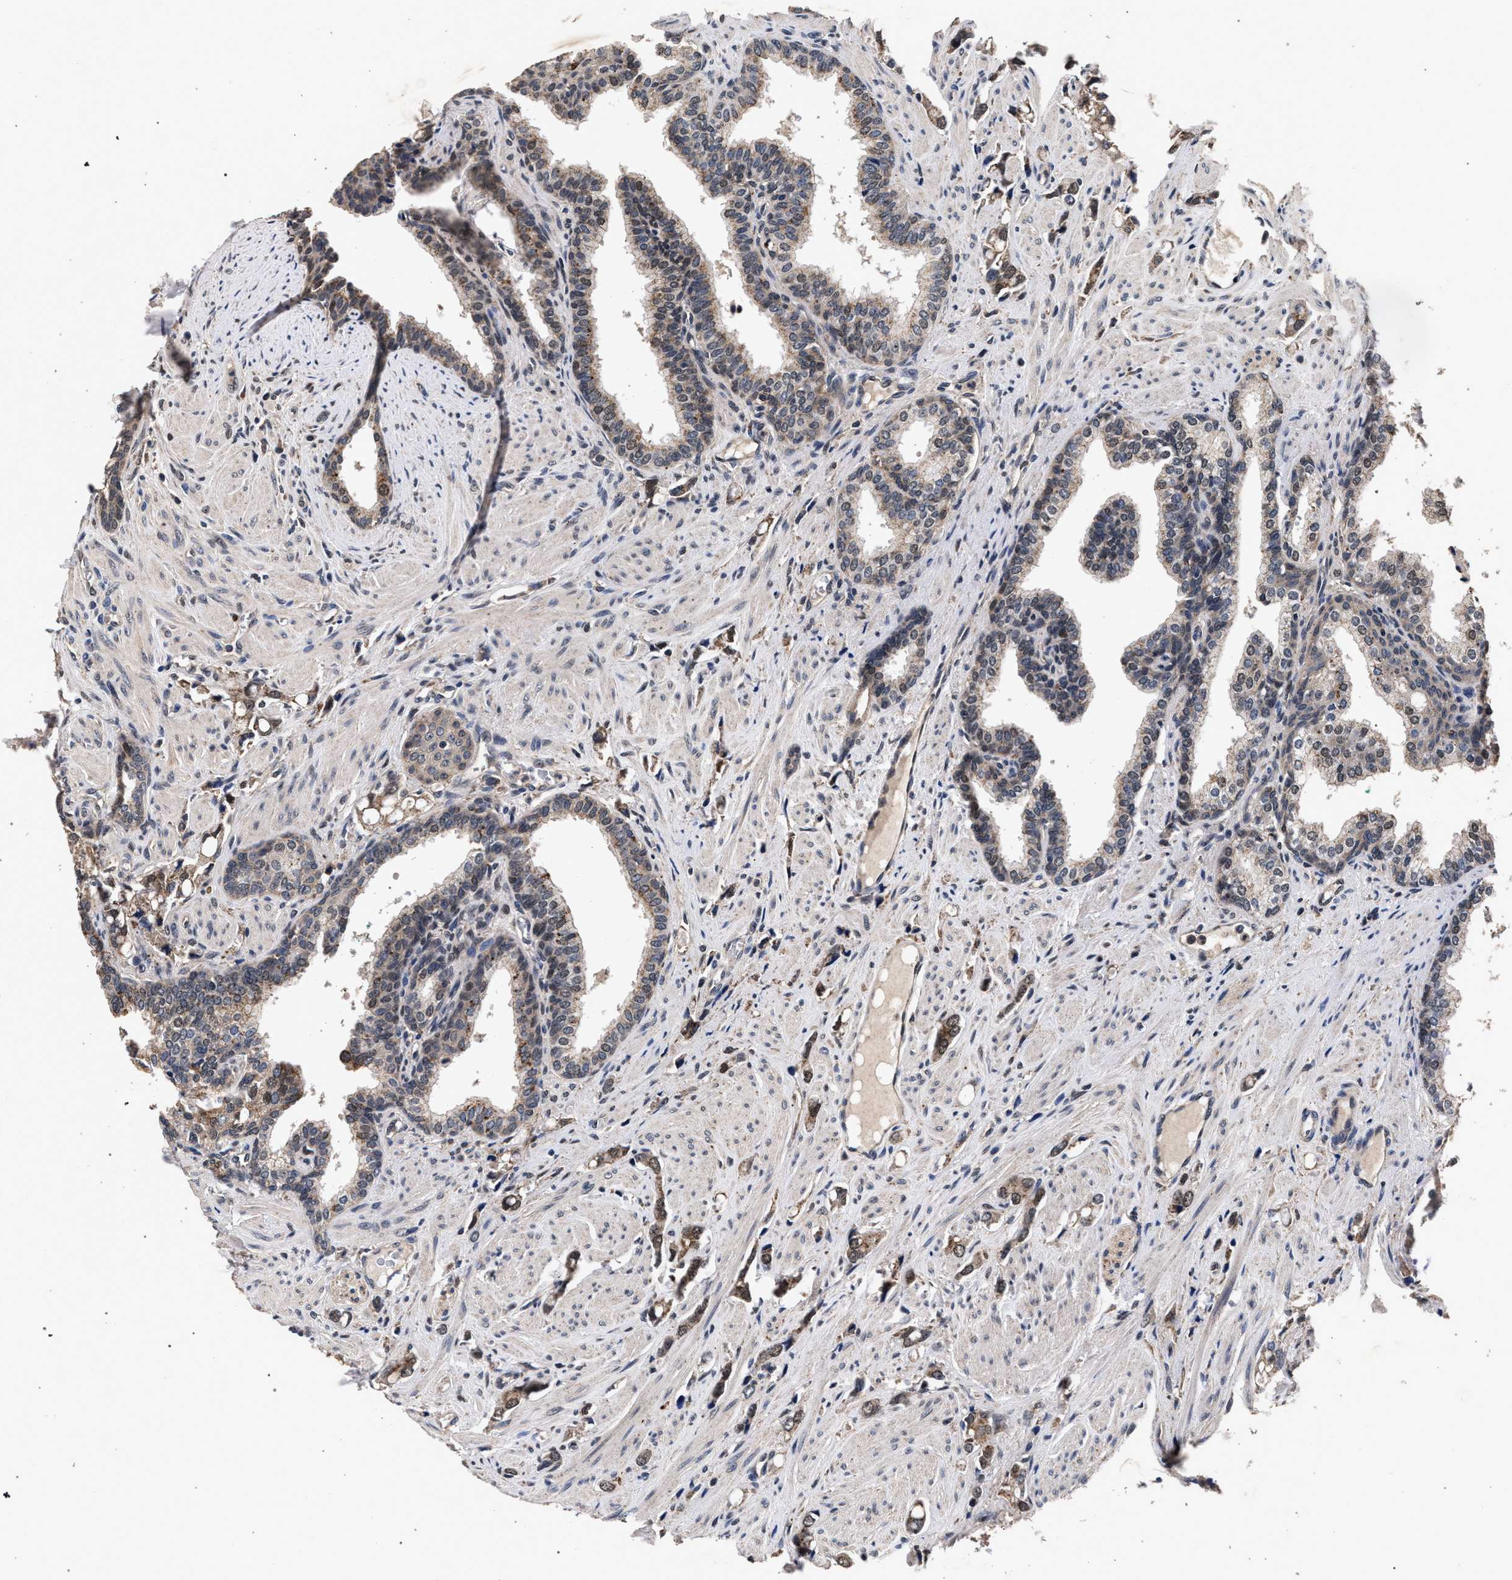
{"staining": {"intensity": "moderate", "quantity": "25%-75%", "location": "cytoplasmic/membranous"}, "tissue": "prostate cancer", "cell_type": "Tumor cells", "image_type": "cancer", "snomed": [{"axis": "morphology", "description": "Adenocarcinoma, High grade"}, {"axis": "topography", "description": "Prostate"}], "caption": "Moderate cytoplasmic/membranous positivity is present in approximately 25%-75% of tumor cells in adenocarcinoma (high-grade) (prostate).", "gene": "ACOX1", "patient": {"sex": "male", "age": 52}}